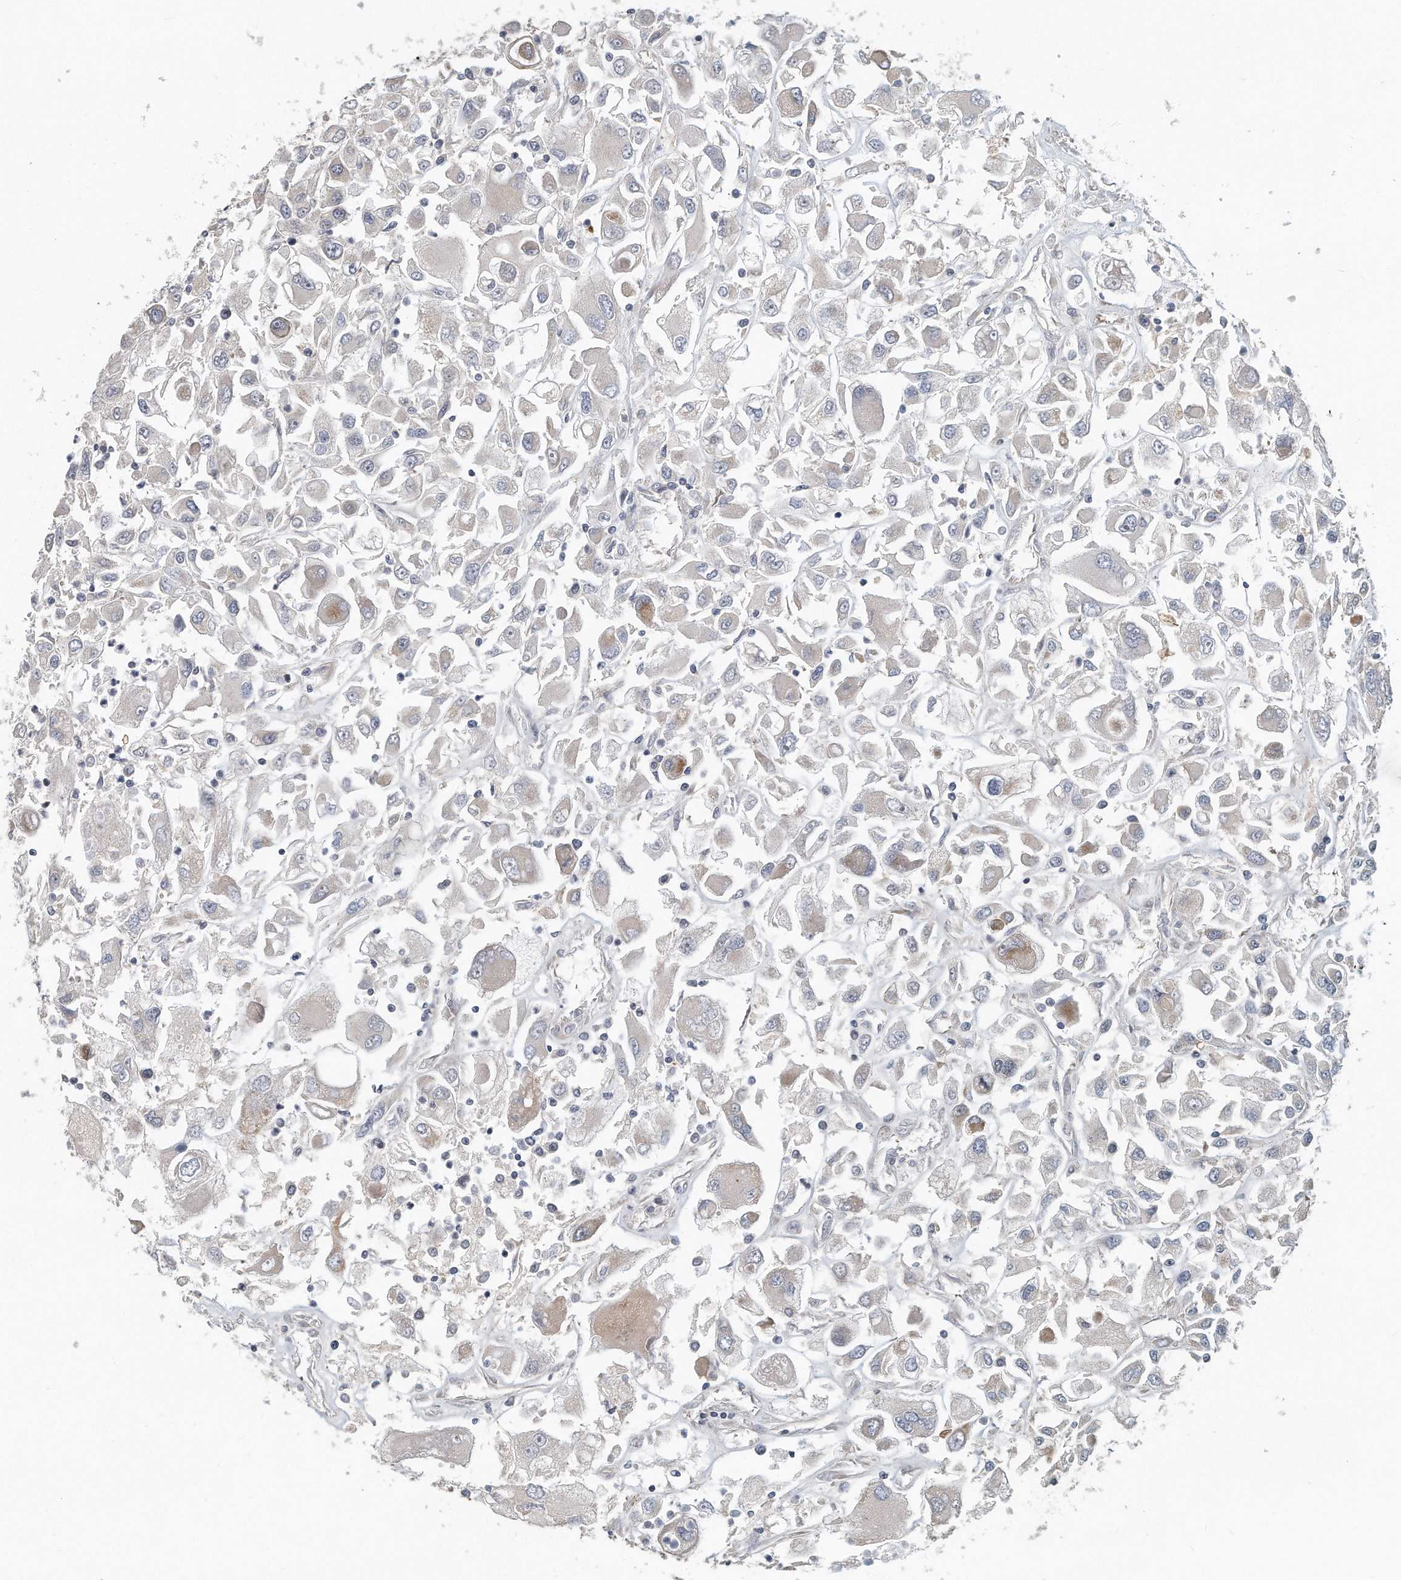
{"staining": {"intensity": "weak", "quantity": "<25%", "location": "cytoplasmic/membranous"}, "tissue": "renal cancer", "cell_type": "Tumor cells", "image_type": "cancer", "snomed": [{"axis": "morphology", "description": "Adenocarcinoma, NOS"}, {"axis": "topography", "description": "Kidney"}], "caption": "A high-resolution histopathology image shows immunohistochemistry staining of renal cancer, which exhibits no significant staining in tumor cells.", "gene": "PCDH8", "patient": {"sex": "female", "age": 52}}